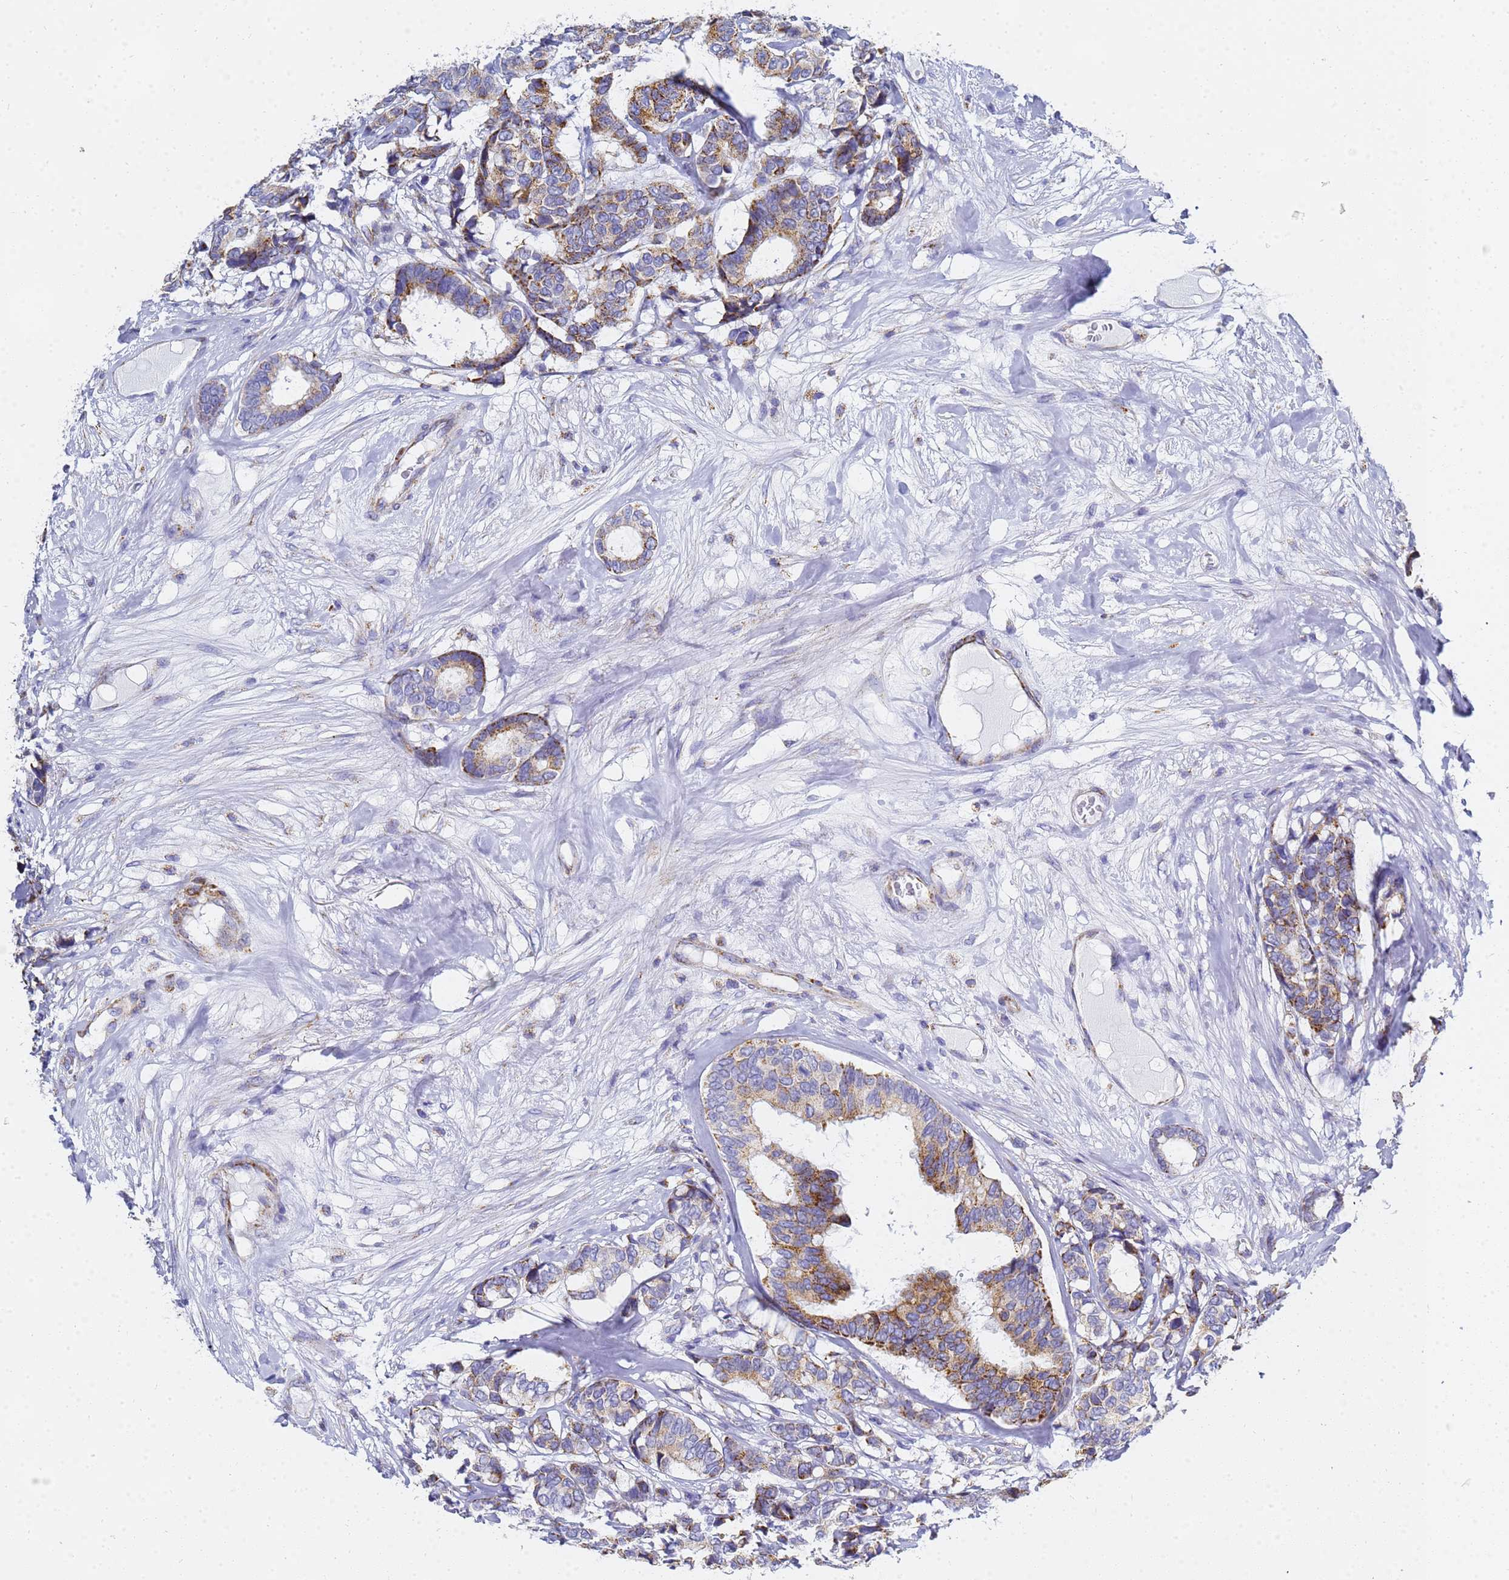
{"staining": {"intensity": "moderate", "quantity": "25%-75%", "location": "cytoplasmic/membranous"}, "tissue": "breast cancer", "cell_type": "Tumor cells", "image_type": "cancer", "snomed": [{"axis": "morphology", "description": "Duct carcinoma"}, {"axis": "topography", "description": "Breast"}], "caption": "Brown immunohistochemical staining in human breast intraductal carcinoma shows moderate cytoplasmic/membranous staining in about 25%-75% of tumor cells.", "gene": "CNIH4", "patient": {"sex": "female", "age": 87}}